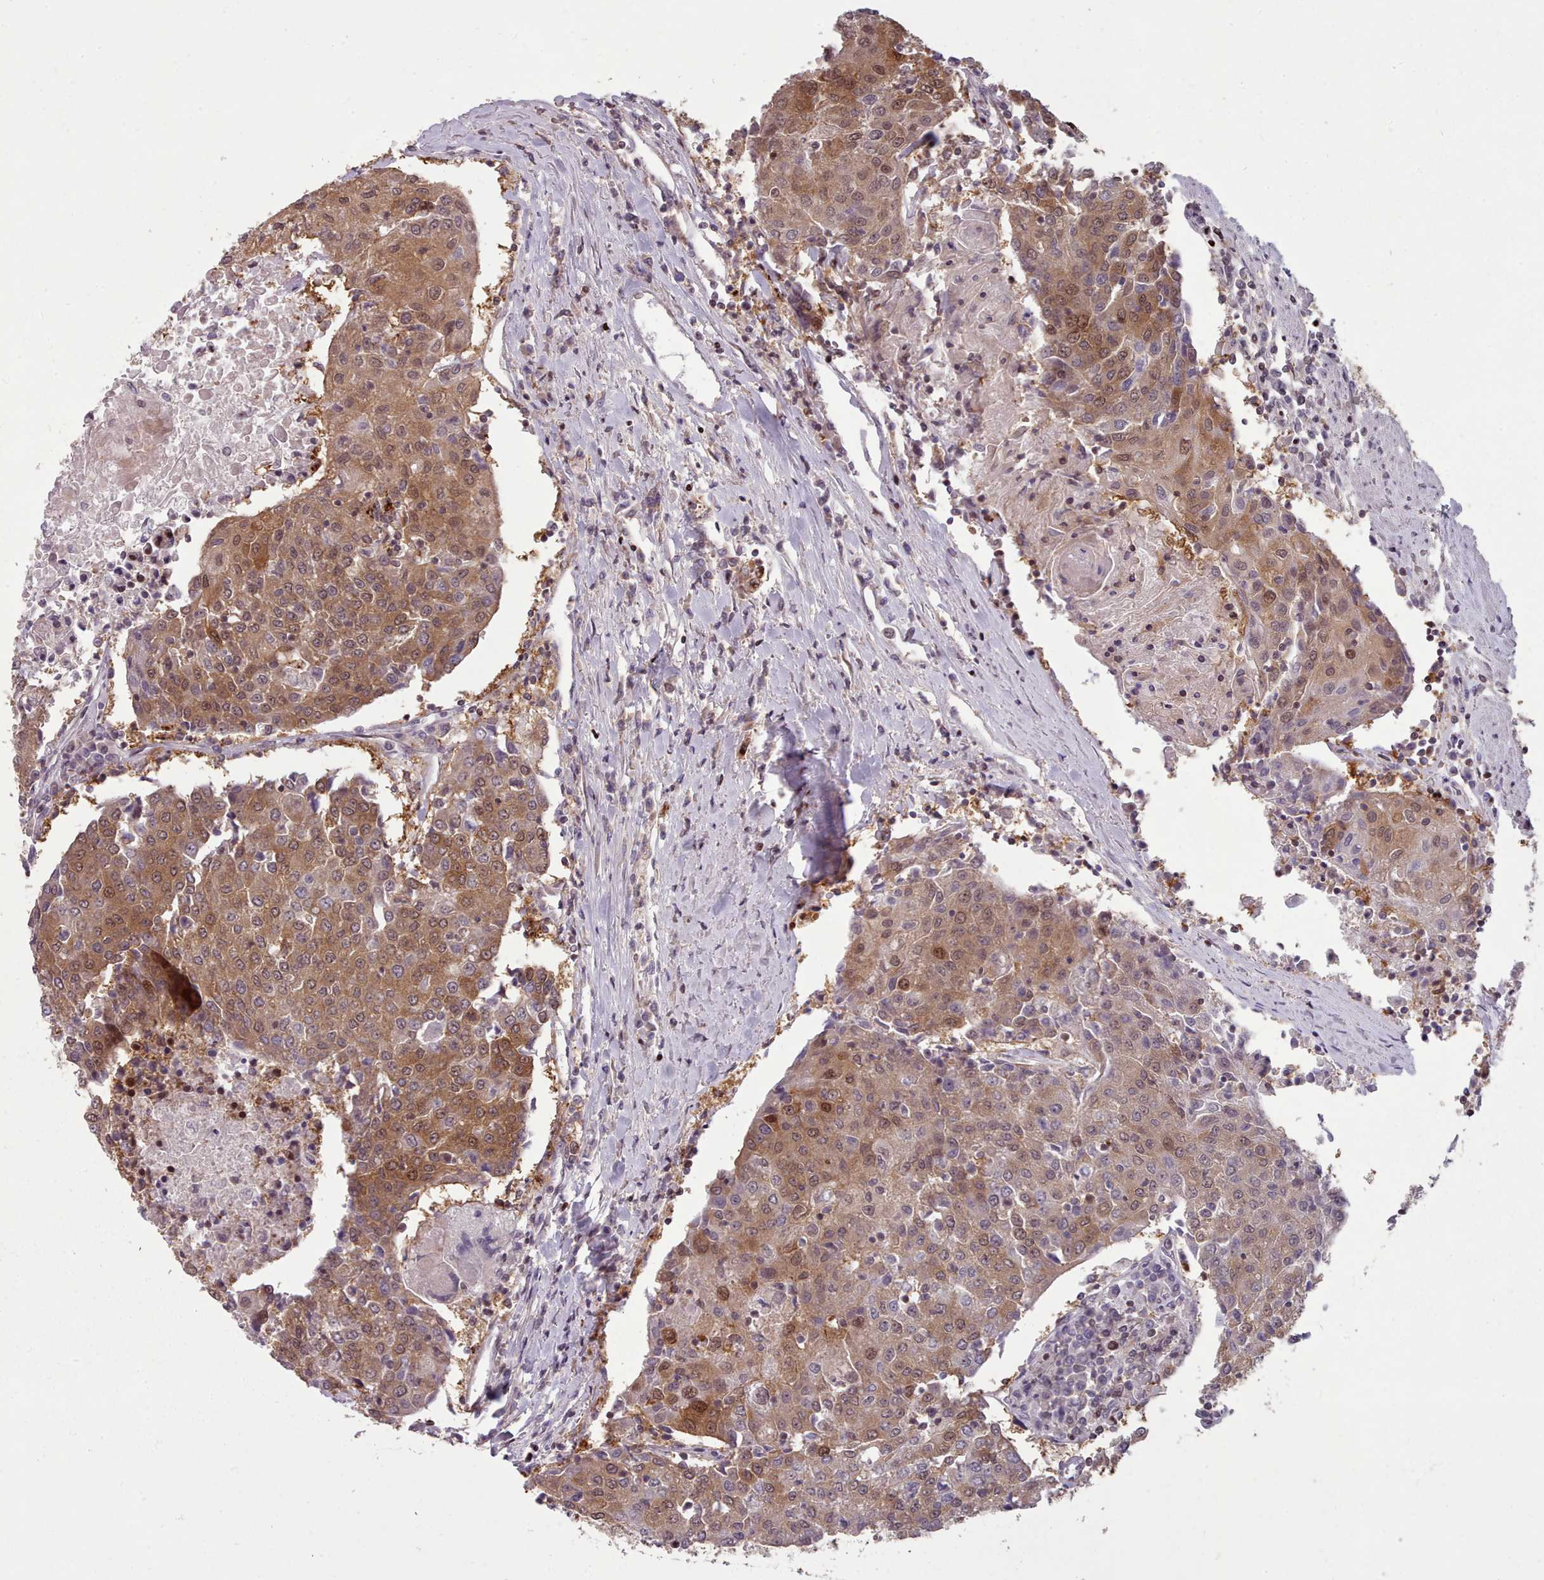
{"staining": {"intensity": "moderate", "quantity": ">75%", "location": "cytoplasmic/membranous,nuclear"}, "tissue": "urothelial cancer", "cell_type": "Tumor cells", "image_type": "cancer", "snomed": [{"axis": "morphology", "description": "Urothelial carcinoma, High grade"}, {"axis": "topography", "description": "Urinary bladder"}], "caption": "Moderate cytoplasmic/membranous and nuclear staining is appreciated in about >75% of tumor cells in urothelial carcinoma (high-grade).", "gene": "ENSA", "patient": {"sex": "female", "age": 85}}